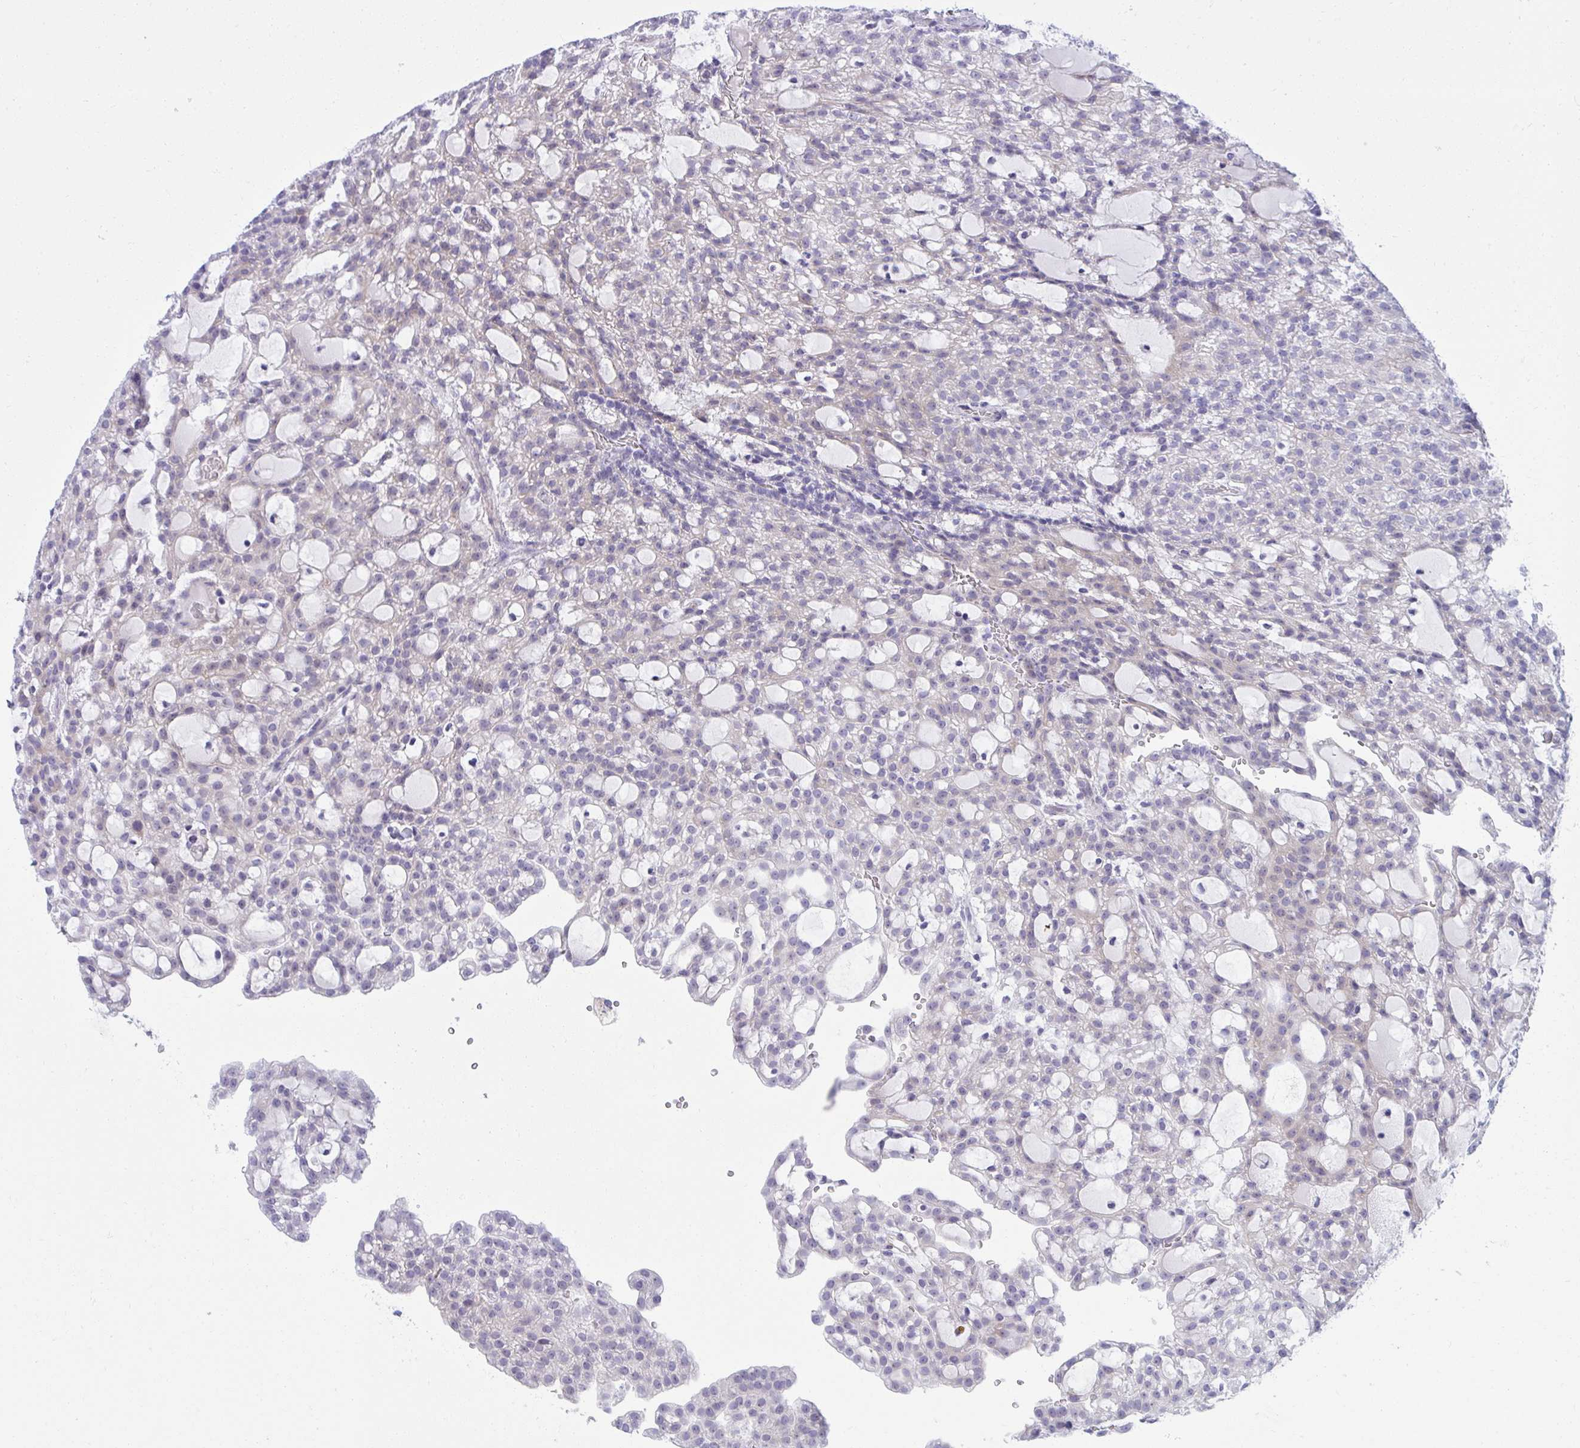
{"staining": {"intensity": "negative", "quantity": "none", "location": "none"}, "tissue": "renal cancer", "cell_type": "Tumor cells", "image_type": "cancer", "snomed": [{"axis": "morphology", "description": "Adenocarcinoma, NOS"}, {"axis": "topography", "description": "Kidney"}], "caption": "Image shows no protein positivity in tumor cells of renal cancer (adenocarcinoma) tissue.", "gene": "PUS7L", "patient": {"sex": "male", "age": 63}}